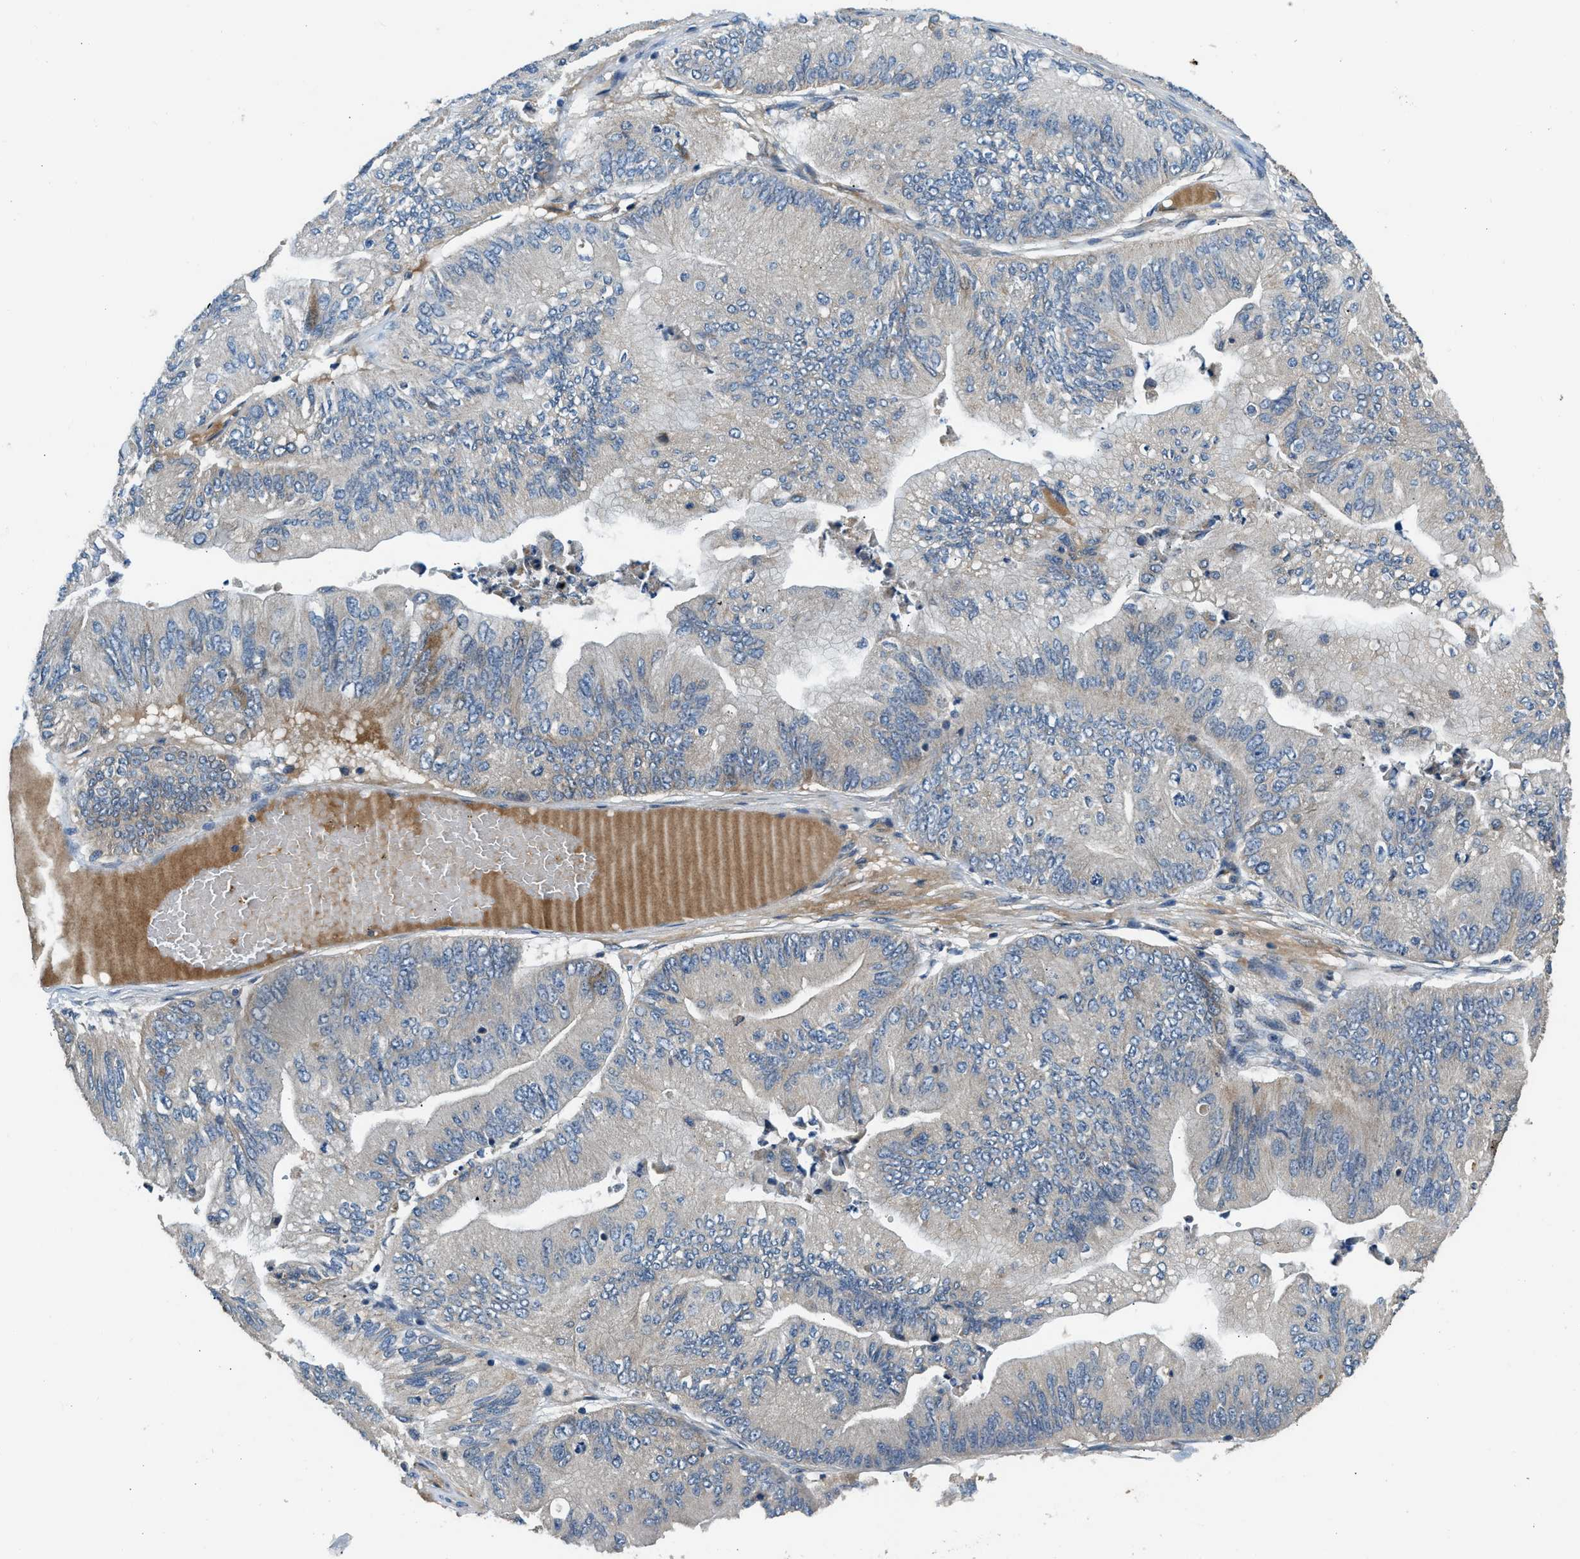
{"staining": {"intensity": "moderate", "quantity": "<25%", "location": "cytoplasmic/membranous"}, "tissue": "ovarian cancer", "cell_type": "Tumor cells", "image_type": "cancer", "snomed": [{"axis": "morphology", "description": "Cystadenocarcinoma, mucinous, NOS"}, {"axis": "topography", "description": "Ovary"}], "caption": "An immunohistochemistry image of tumor tissue is shown. Protein staining in brown shows moderate cytoplasmic/membranous positivity in ovarian cancer (mucinous cystadenocarcinoma) within tumor cells.", "gene": "IL3RA", "patient": {"sex": "female", "age": 61}}